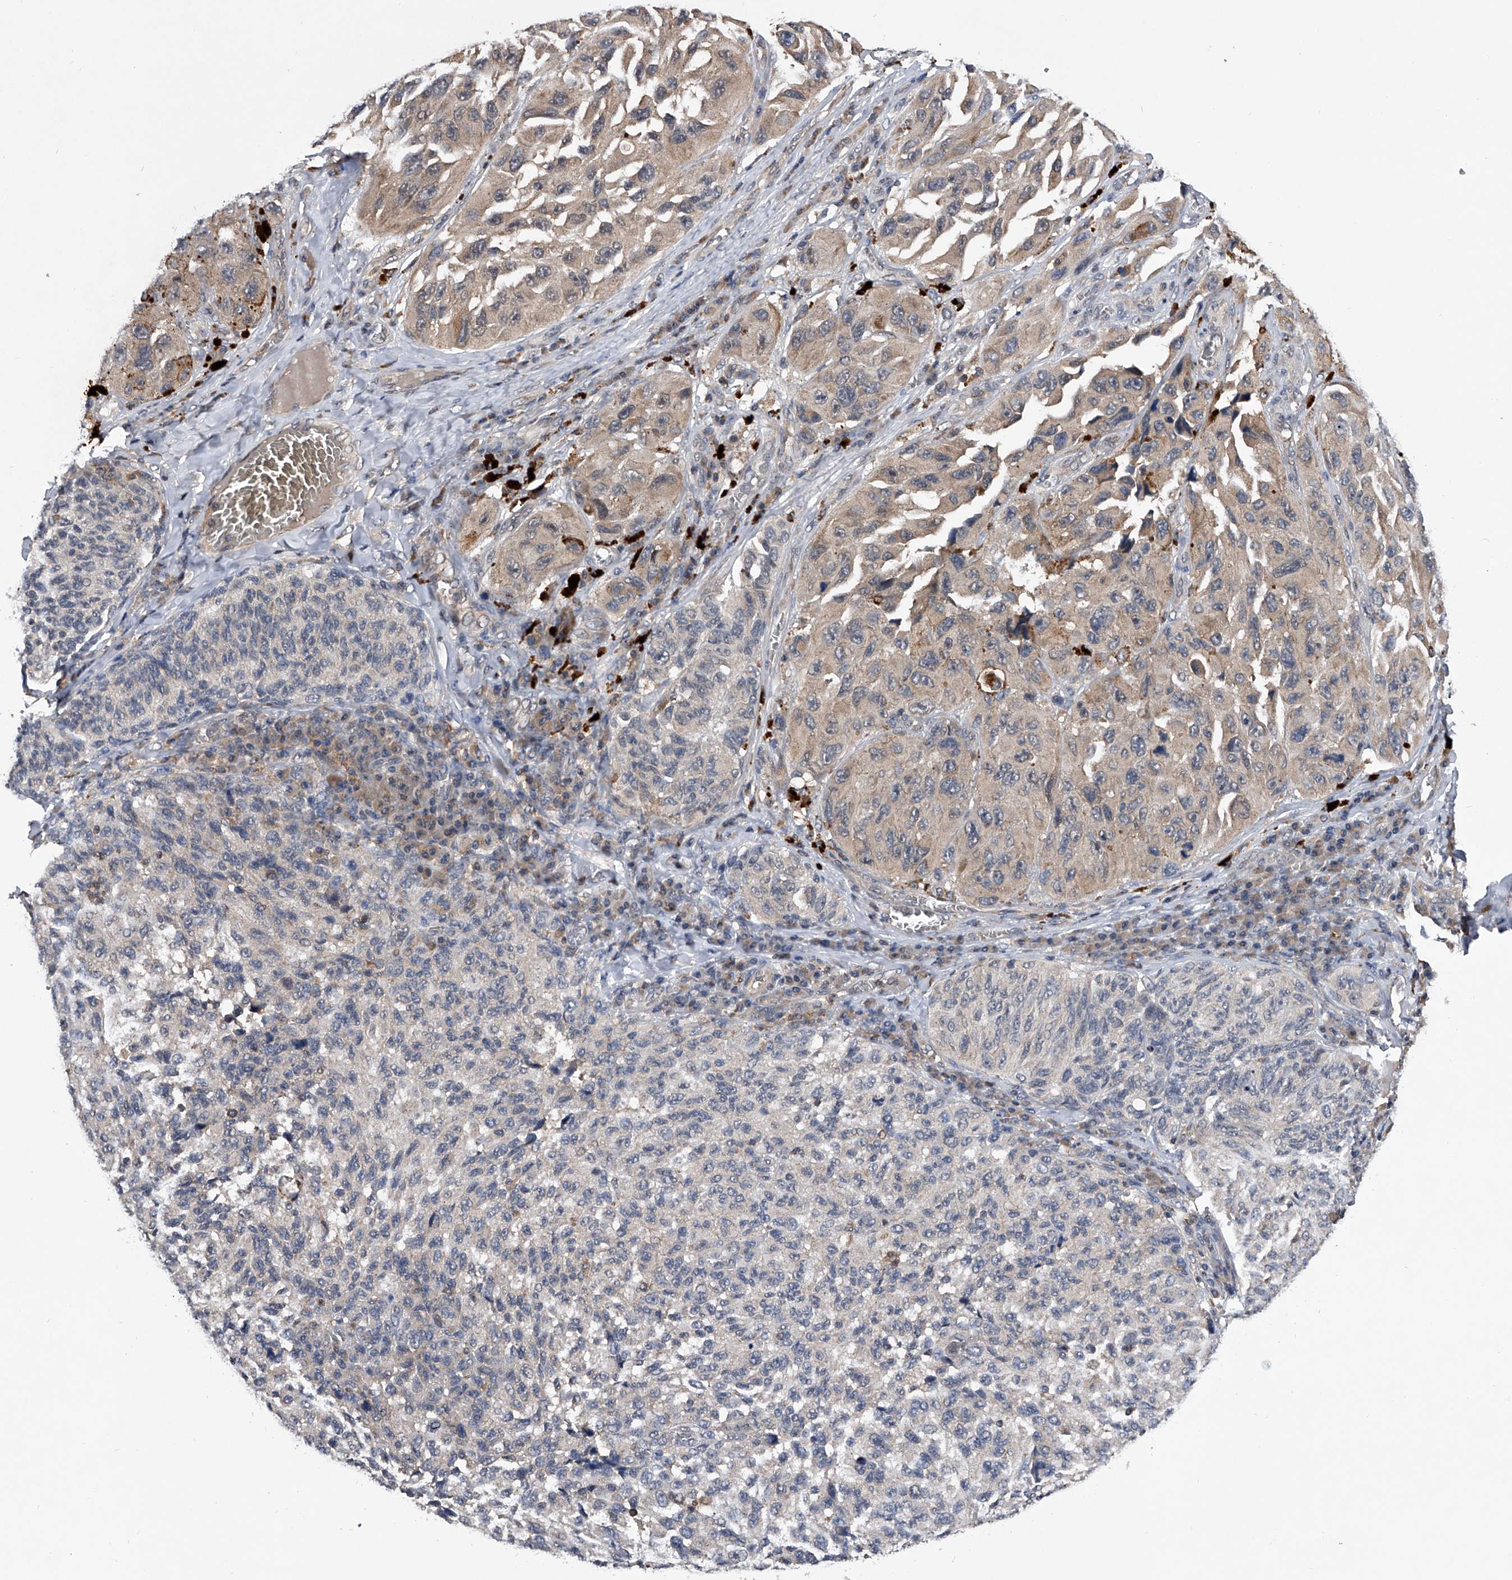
{"staining": {"intensity": "negative", "quantity": "none", "location": "none"}, "tissue": "melanoma", "cell_type": "Tumor cells", "image_type": "cancer", "snomed": [{"axis": "morphology", "description": "Malignant melanoma, NOS"}, {"axis": "topography", "description": "Skin"}], "caption": "A photomicrograph of melanoma stained for a protein shows no brown staining in tumor cells.", "gene": "ZNF30", "patient": {"sex": "female", "age": 73}}